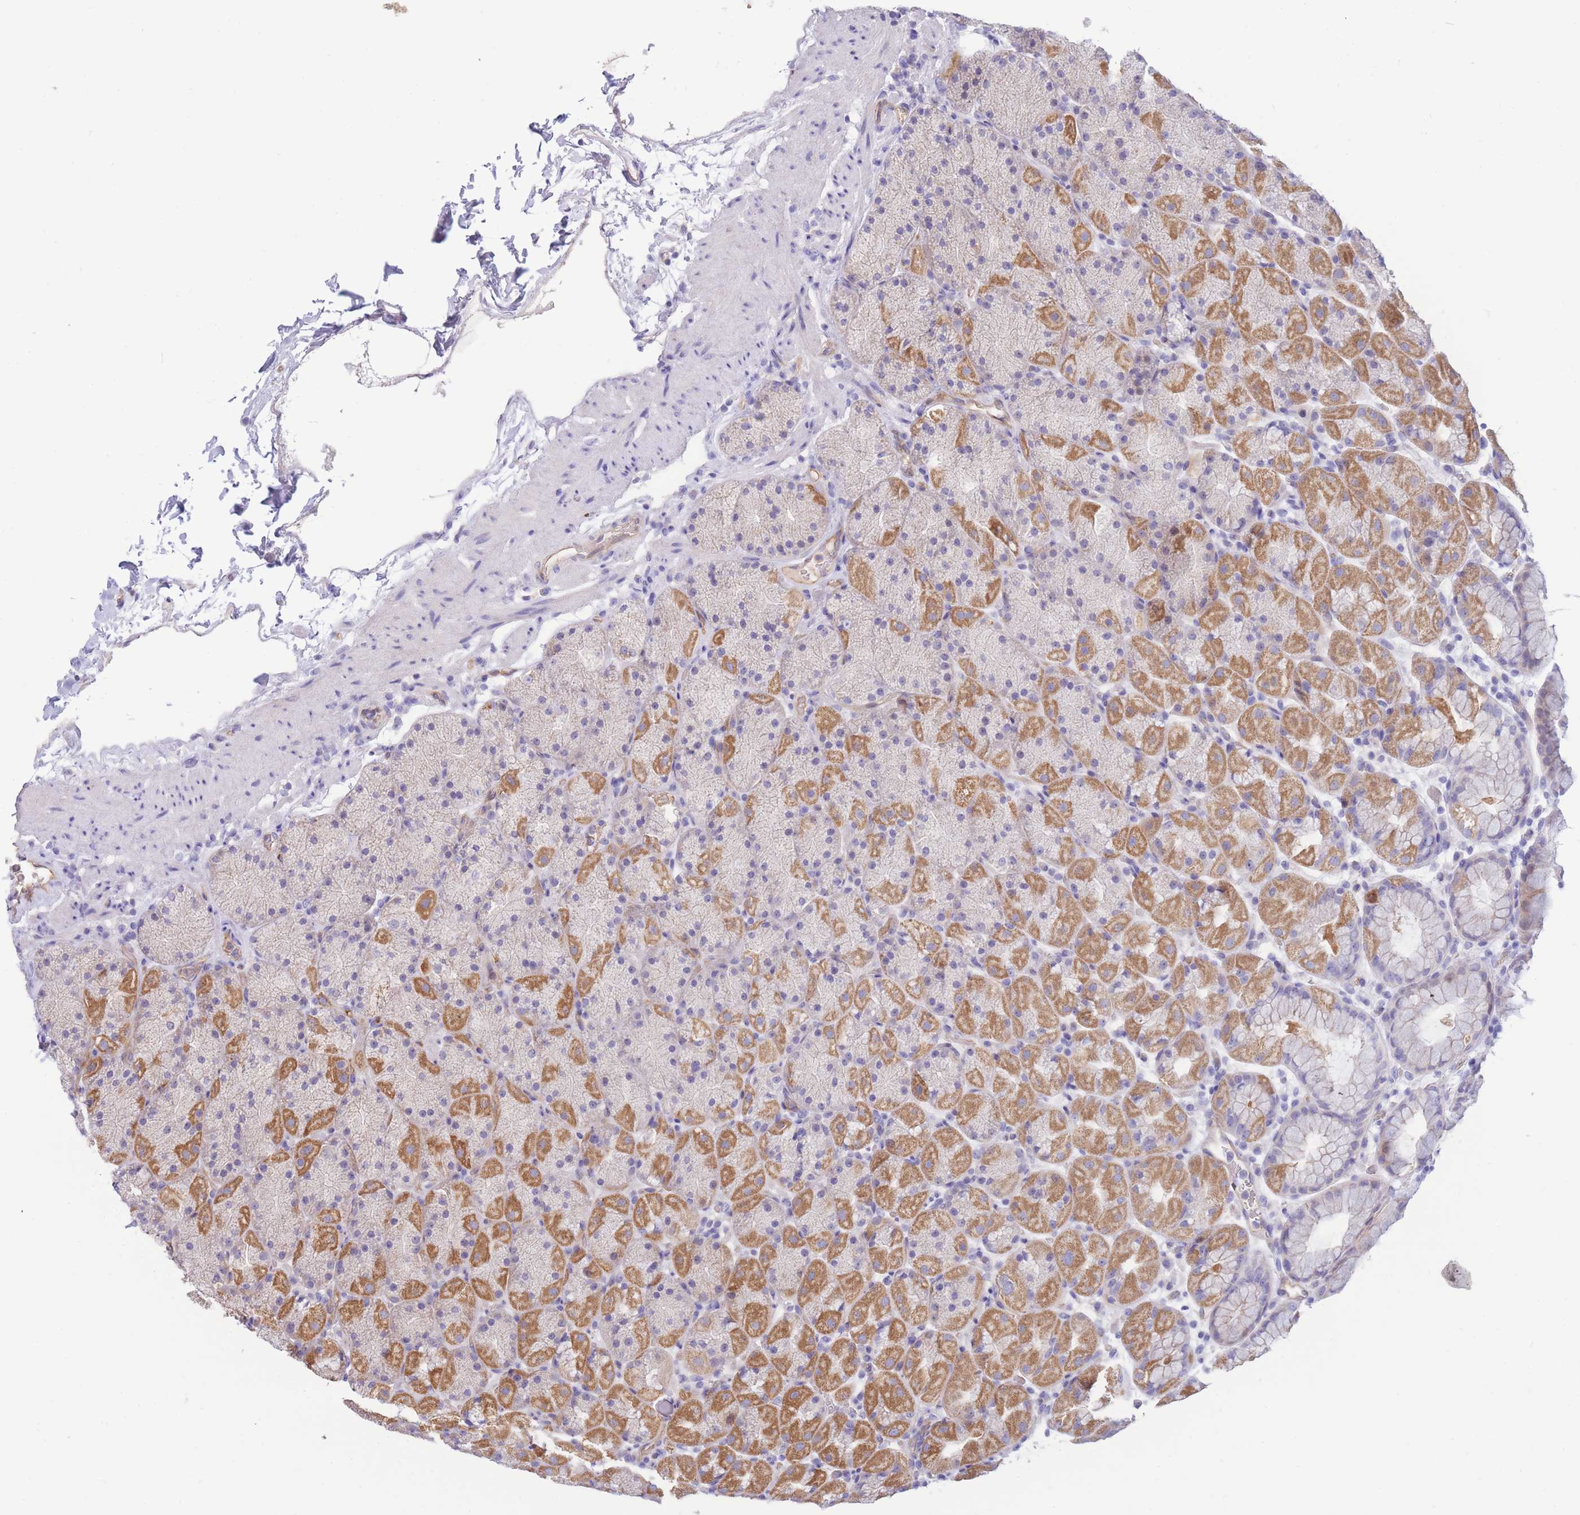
{"staining": {"intensity": "moderate", "quantity": "25%-75%", "location": "cytoplasmic/membranous"}, "tissue": "stomach", "cell_type": "Glandular cells", "image_type": "normal", "snomed": [{"axis": "morphology", "description": "Normal tissue, NOS"}, {"axis": "topography", "description": "Stomach, upper"}, {"axis": "topography", "description": "Stomach, lower"}], "caption": "IHC micrograph of benign stomach: human stomach stained using IHC displays medium levels of moderate protein expression localized specifically in the cytoplasmic/membranous of glandular cells, appearing as a cytoplasmic/membranous brown color.", "gene": "SULT1A1", "patient": {"sex": "male", "age": 67}}